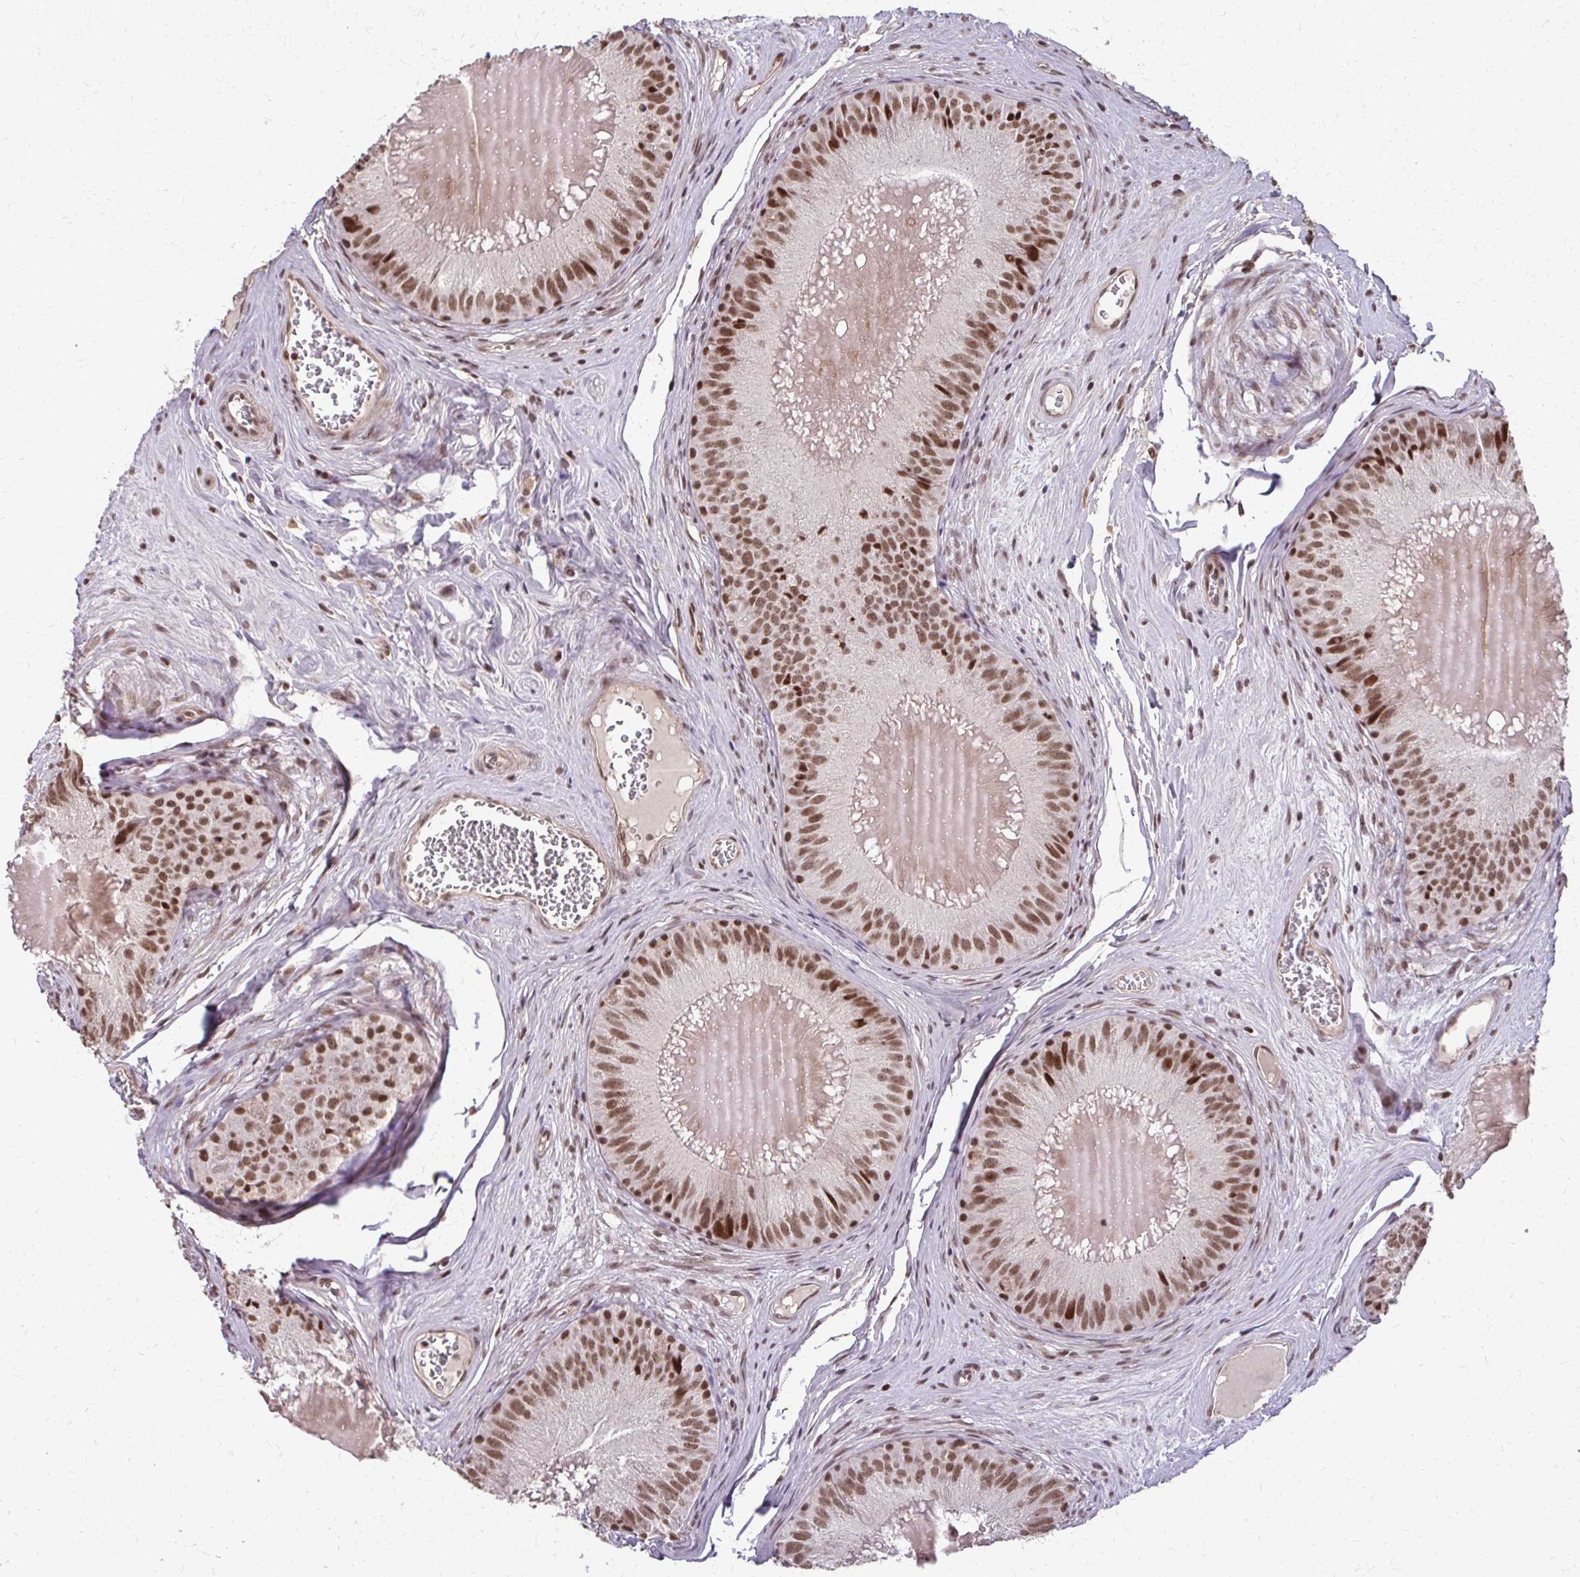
{"staining": {"intensity": "moderate", "quantity": ">75%", "location": "nuclear"}, "tissue": "epididymis", "cell_type": "Glandular cells", "image_type": "normal", "snomed": [{"axis": "morphology", "description": "Normal tissue, NOS"}, {"axis": "topography", "description": "Epididymis, spermatic cord, NOS"}], "caption": "Human epididymis stained with a protein marker demonstrates moderate staining in glandular cells.", "gene": "SS18", "patient": {"sex": "male", "age": 39}}